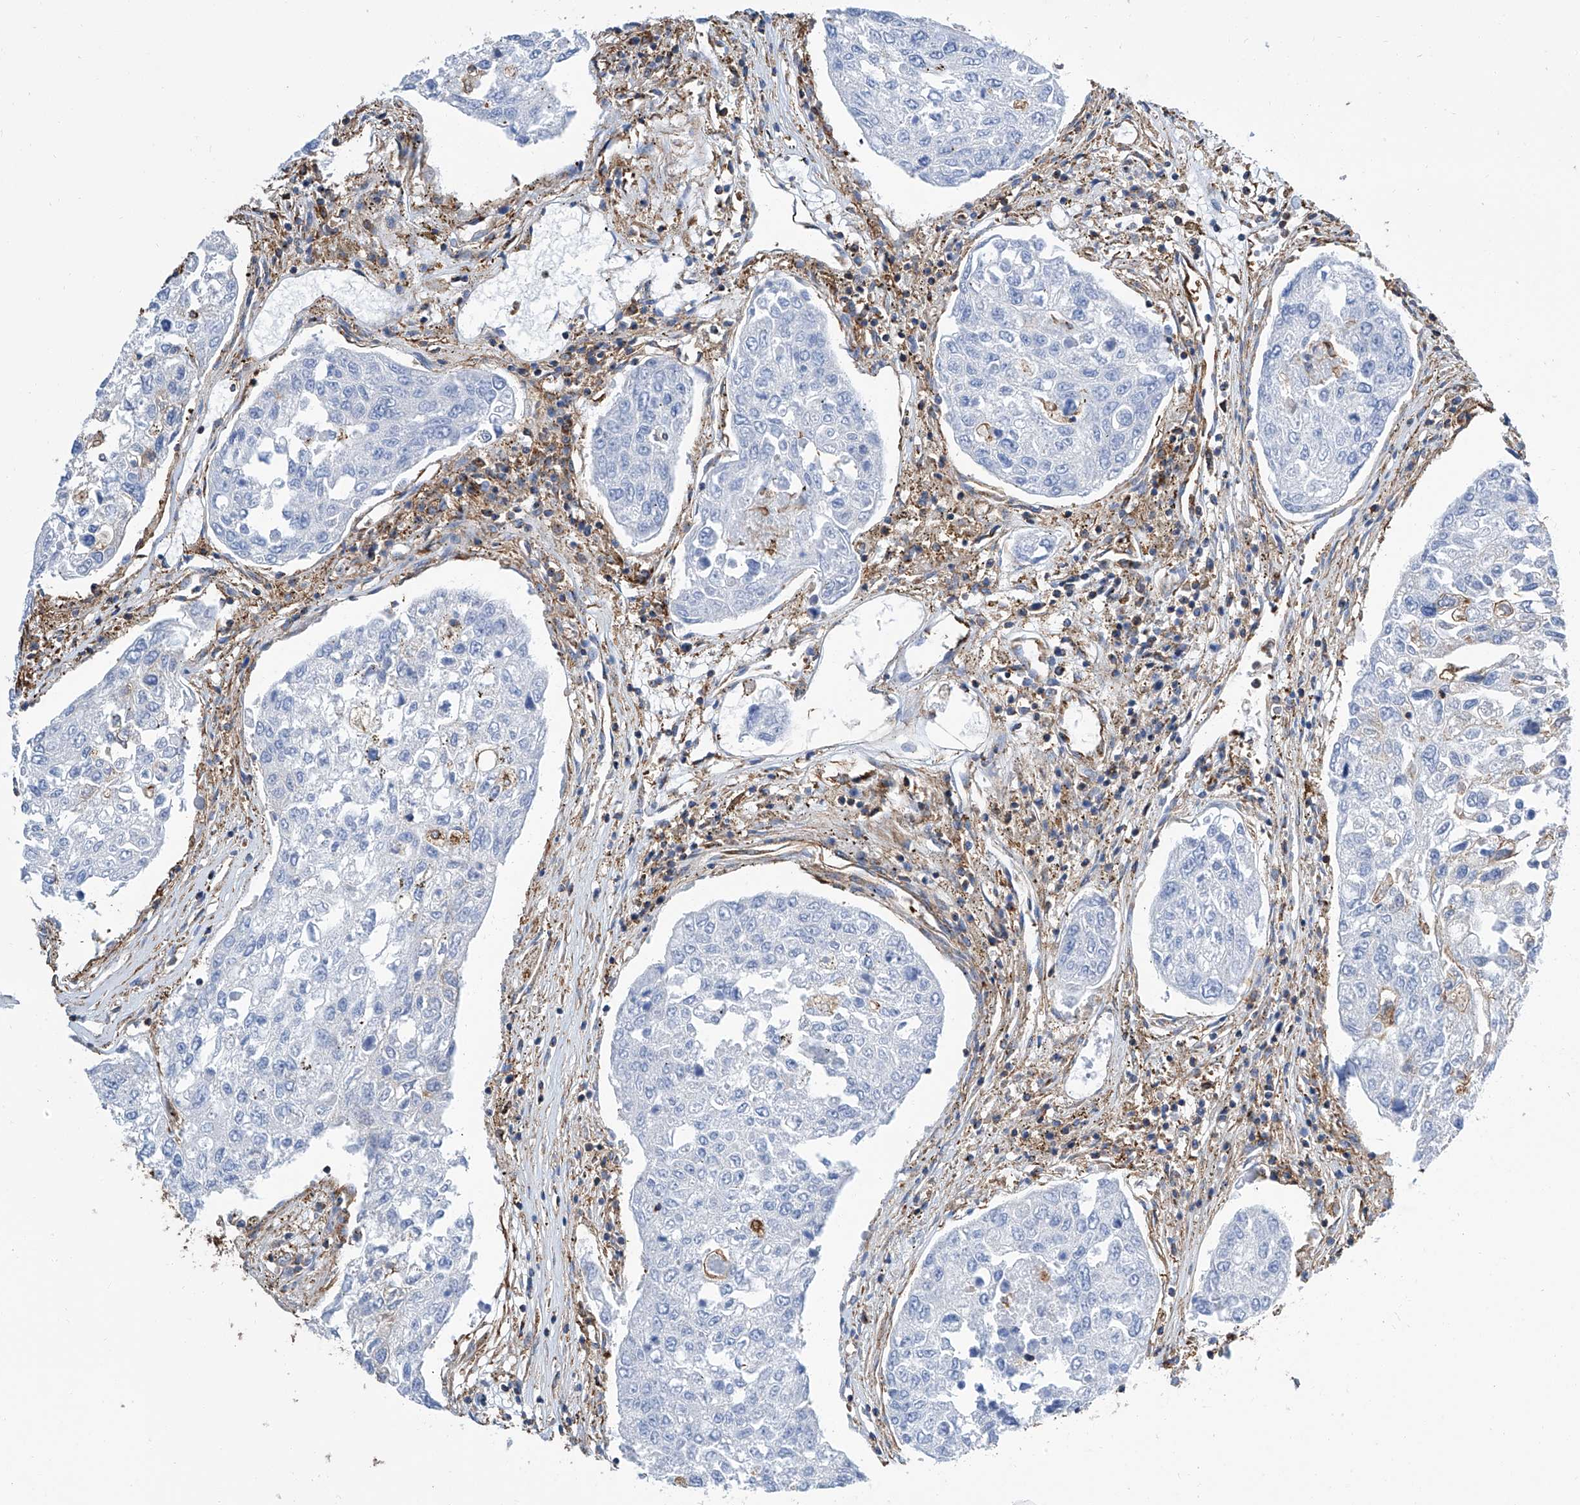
{"staining": {"intensity": "negative", "quantity": "none", "location": "none"}, "tissue": "urothelial cancer", "cell_type": "Tumor cells", "image_type": "cancer", "snomed": [{"axis": "morphology", "description": "Urothelial carcinoma, High grade"}, {"axis": "topography", "description": "Lymph node"}, {"axis": "topography", "description": "Urinary bladder"}], "caption": "DAB (3,3'-diaminobenzidine) immunohistochemical staining of human urothelial cancer demonstrates no significant staining in tumor cells.", "gene": "GPT", "patient": {"sex": "male", "age": 51}}